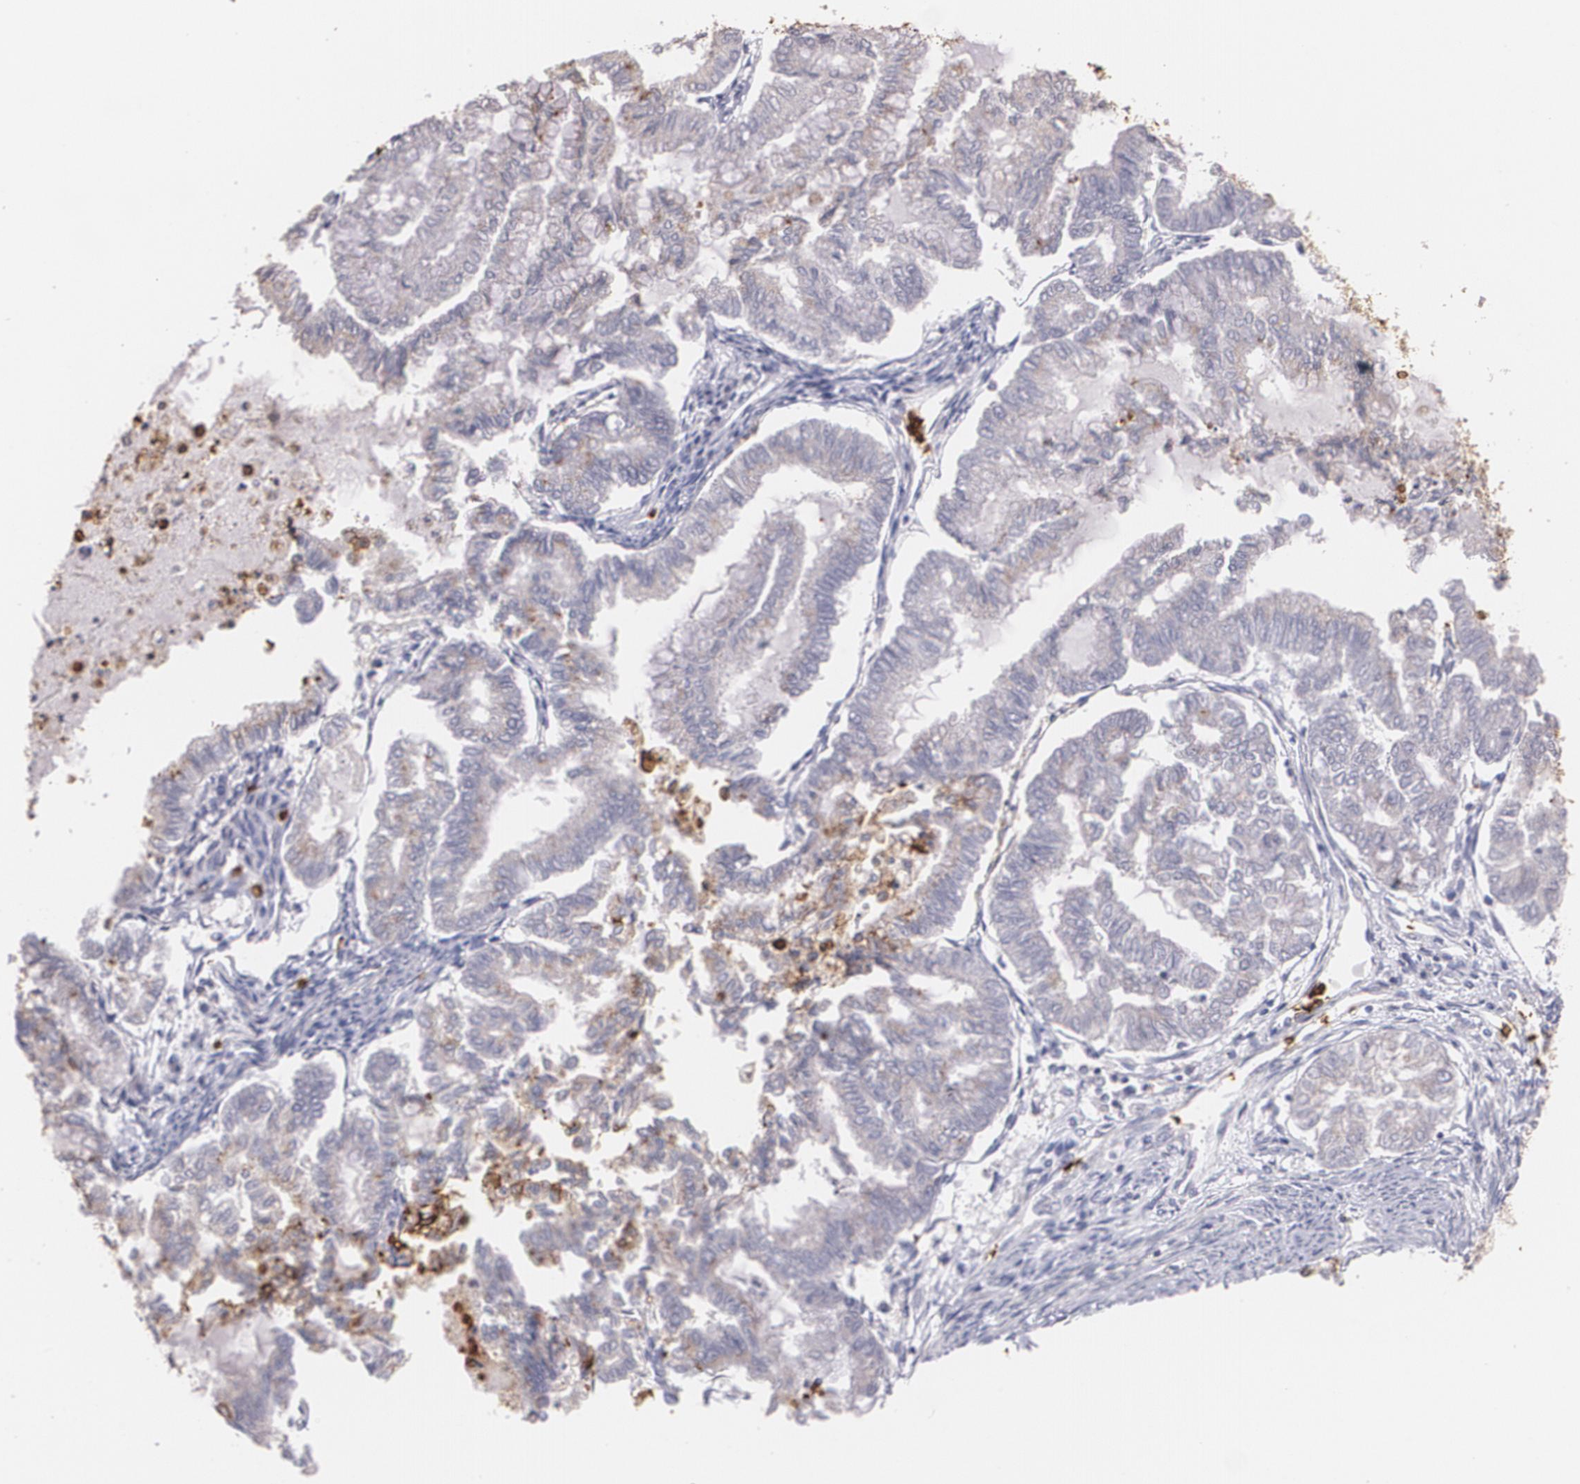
{"staining": {"intensity": "weak", "quantity": "25%-75%", "location": "cytoplasmic/membranous"}, "tissue": "endometrial cancer", "cell_type": "Tumor cells", "image_type": "cancer", "snomed": [{"axis": "morphology", "description": "Adenocarcinoma, NOS"}, {"axis": "topography", "description": "Endometrium"}], "caption": "Adenocarcinoma (endometrial) was stained to show a protein in brown. There is low levels of weak cytoplasmic/membranous staining in about 25%-75% of tumor cells.", "gene": "SLC2A1", "patient": {"sex": "female", "age": 79}}